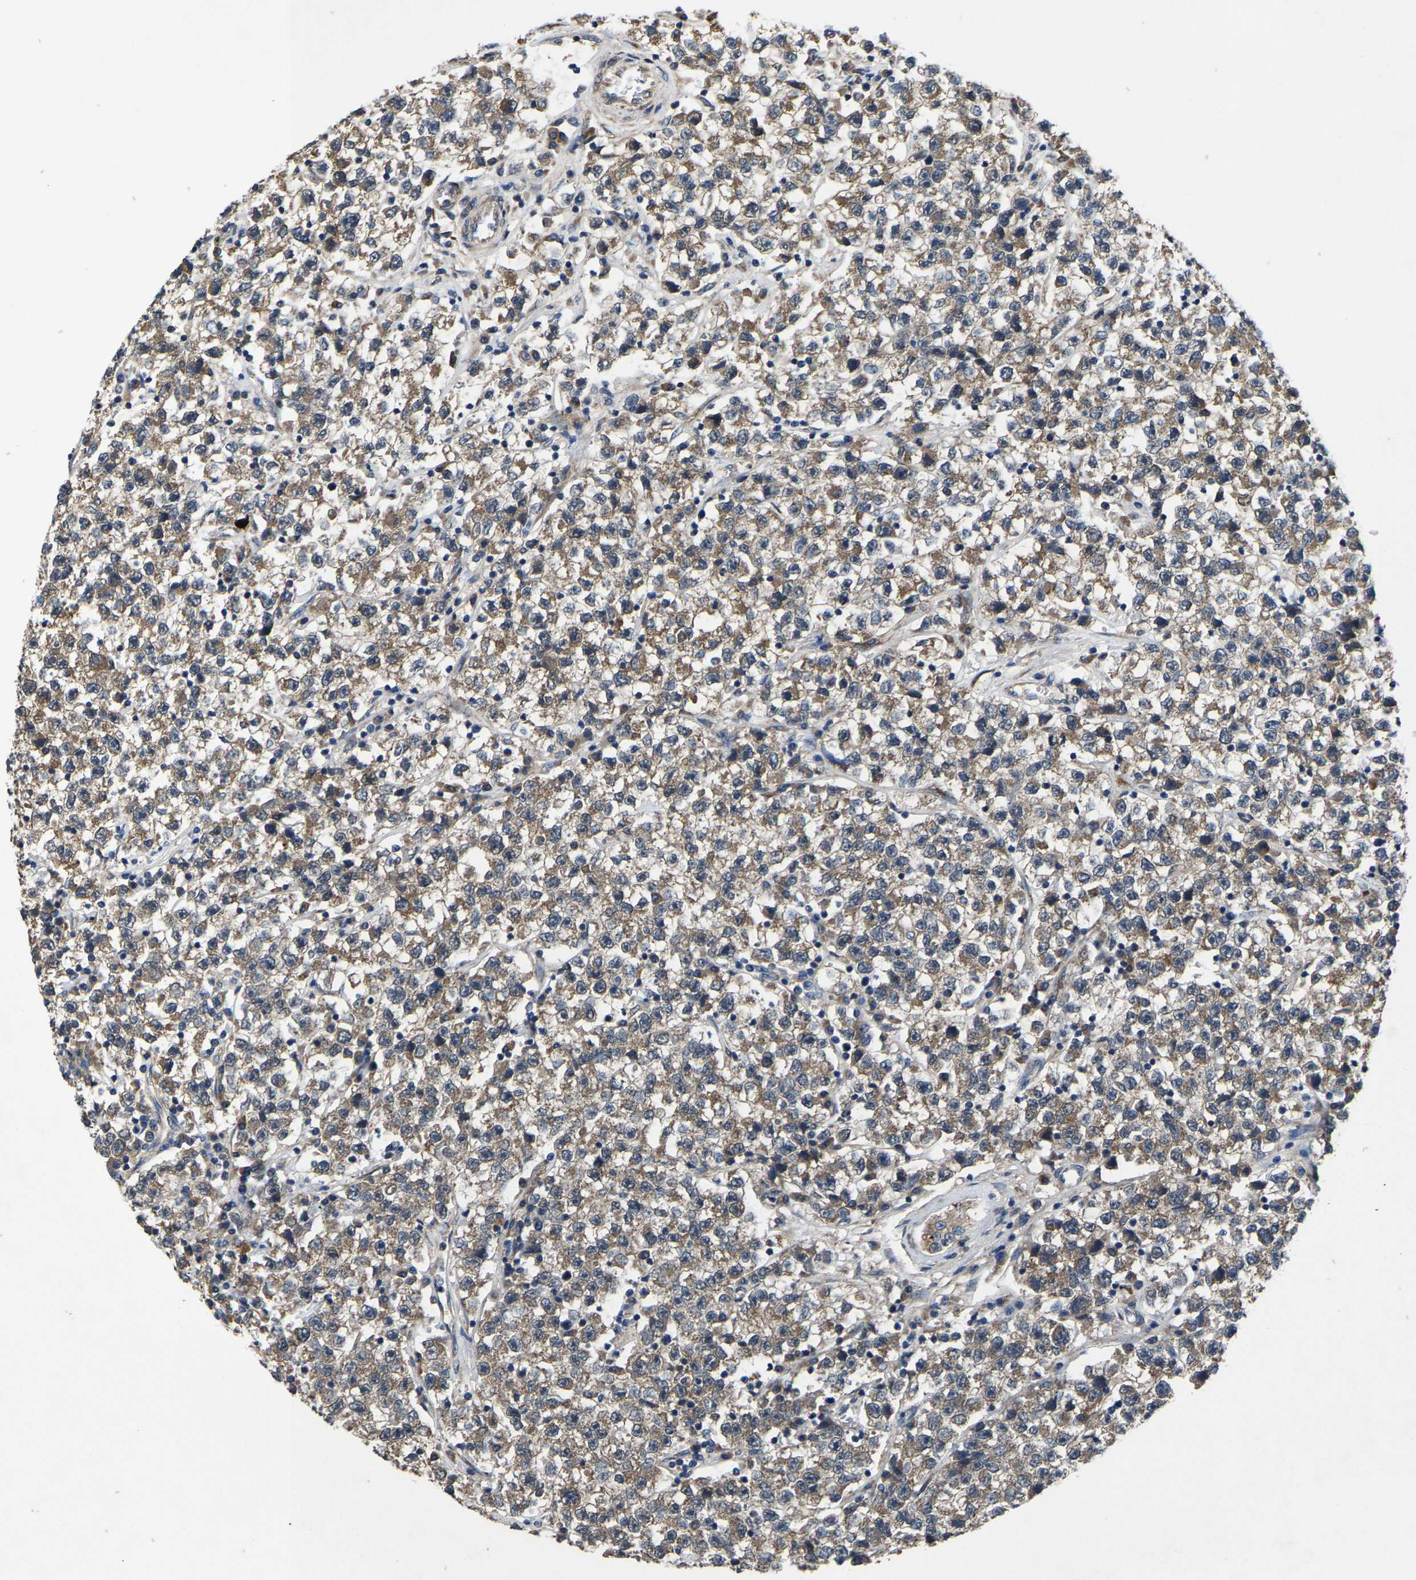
{"staining": {"intensity": "weak", "quantity": ">75%", "location": "cytoplasmic/membranous"}, "tissue": "testis cancer", "cell_type": "Tumor cells", "image_type": "cancer", "snomed": [{"axis": "morphology", "description": "Seminoma, NOS"}, {"axis": "topography", "description": "Testis"}], "caption": "Seminoma (testis) stained with a protein marker reveals weak staining in tumor cells.", "gene": "PDP1", "patient": {"sex": "male", "age": 22}}